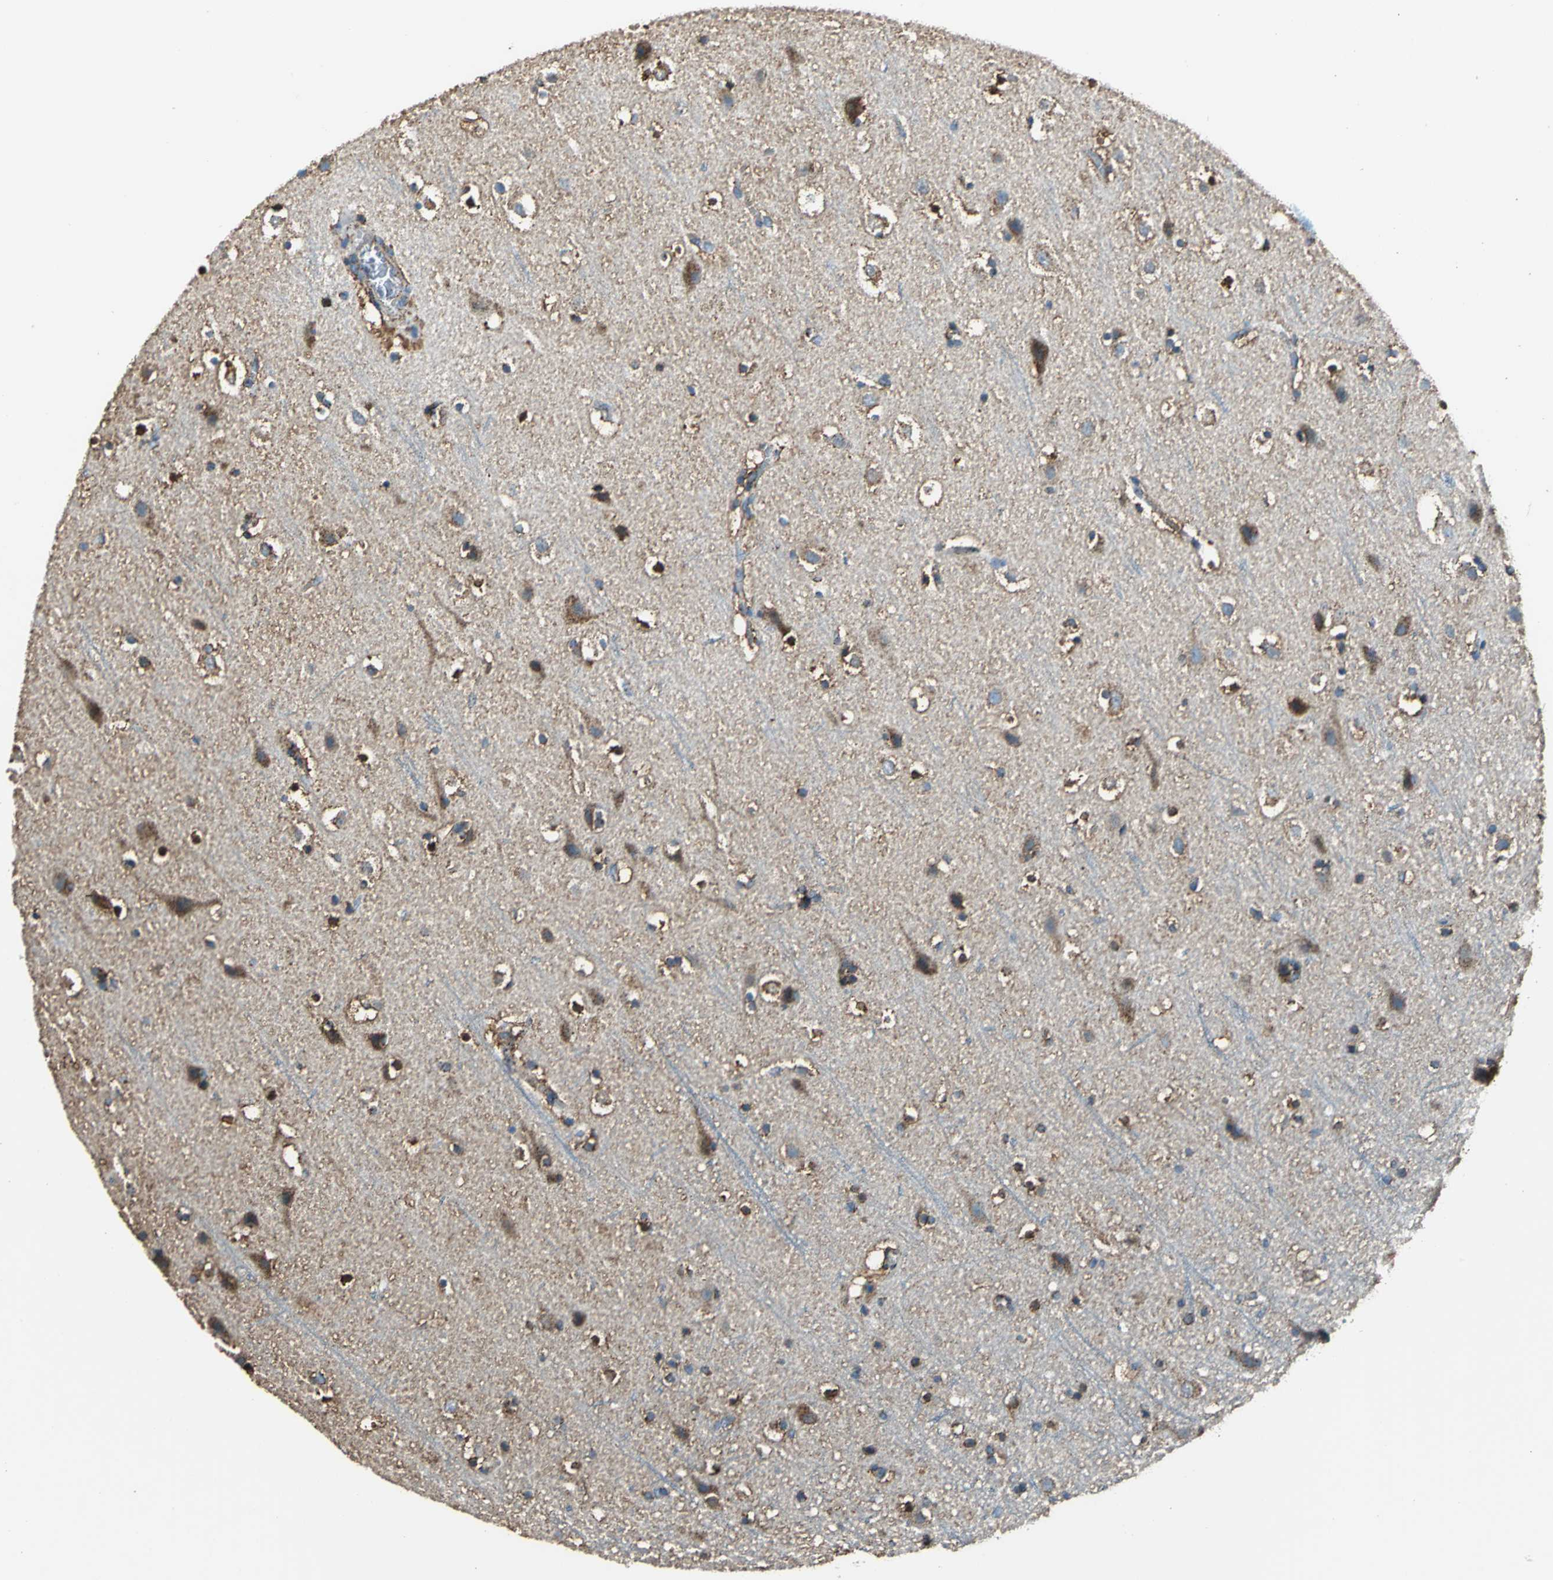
{"staining": {"intensity": "moderate", "quantity": "25%-75%", "location": "cytoplasmic/membranous"}, "tissue": "cerebral cortex", "cell_type": "Endothelial cells", "image_type": "normal", "snomed": [{"axis": "morphology", "description": "Normal tissue, NOS"}, {"axis": "topography", "description": "Cerebral cortex"}], "caption": "This micrograph exhibits immunohistochemistry (IHC) staining of unremarkable human cerebral cortex, with medium moderate cytoplasmic/membranous expression in about 25%-75% of endothelial cells.", "gene": "ECH1", "patient": {"sex": "male", "age": 45}}